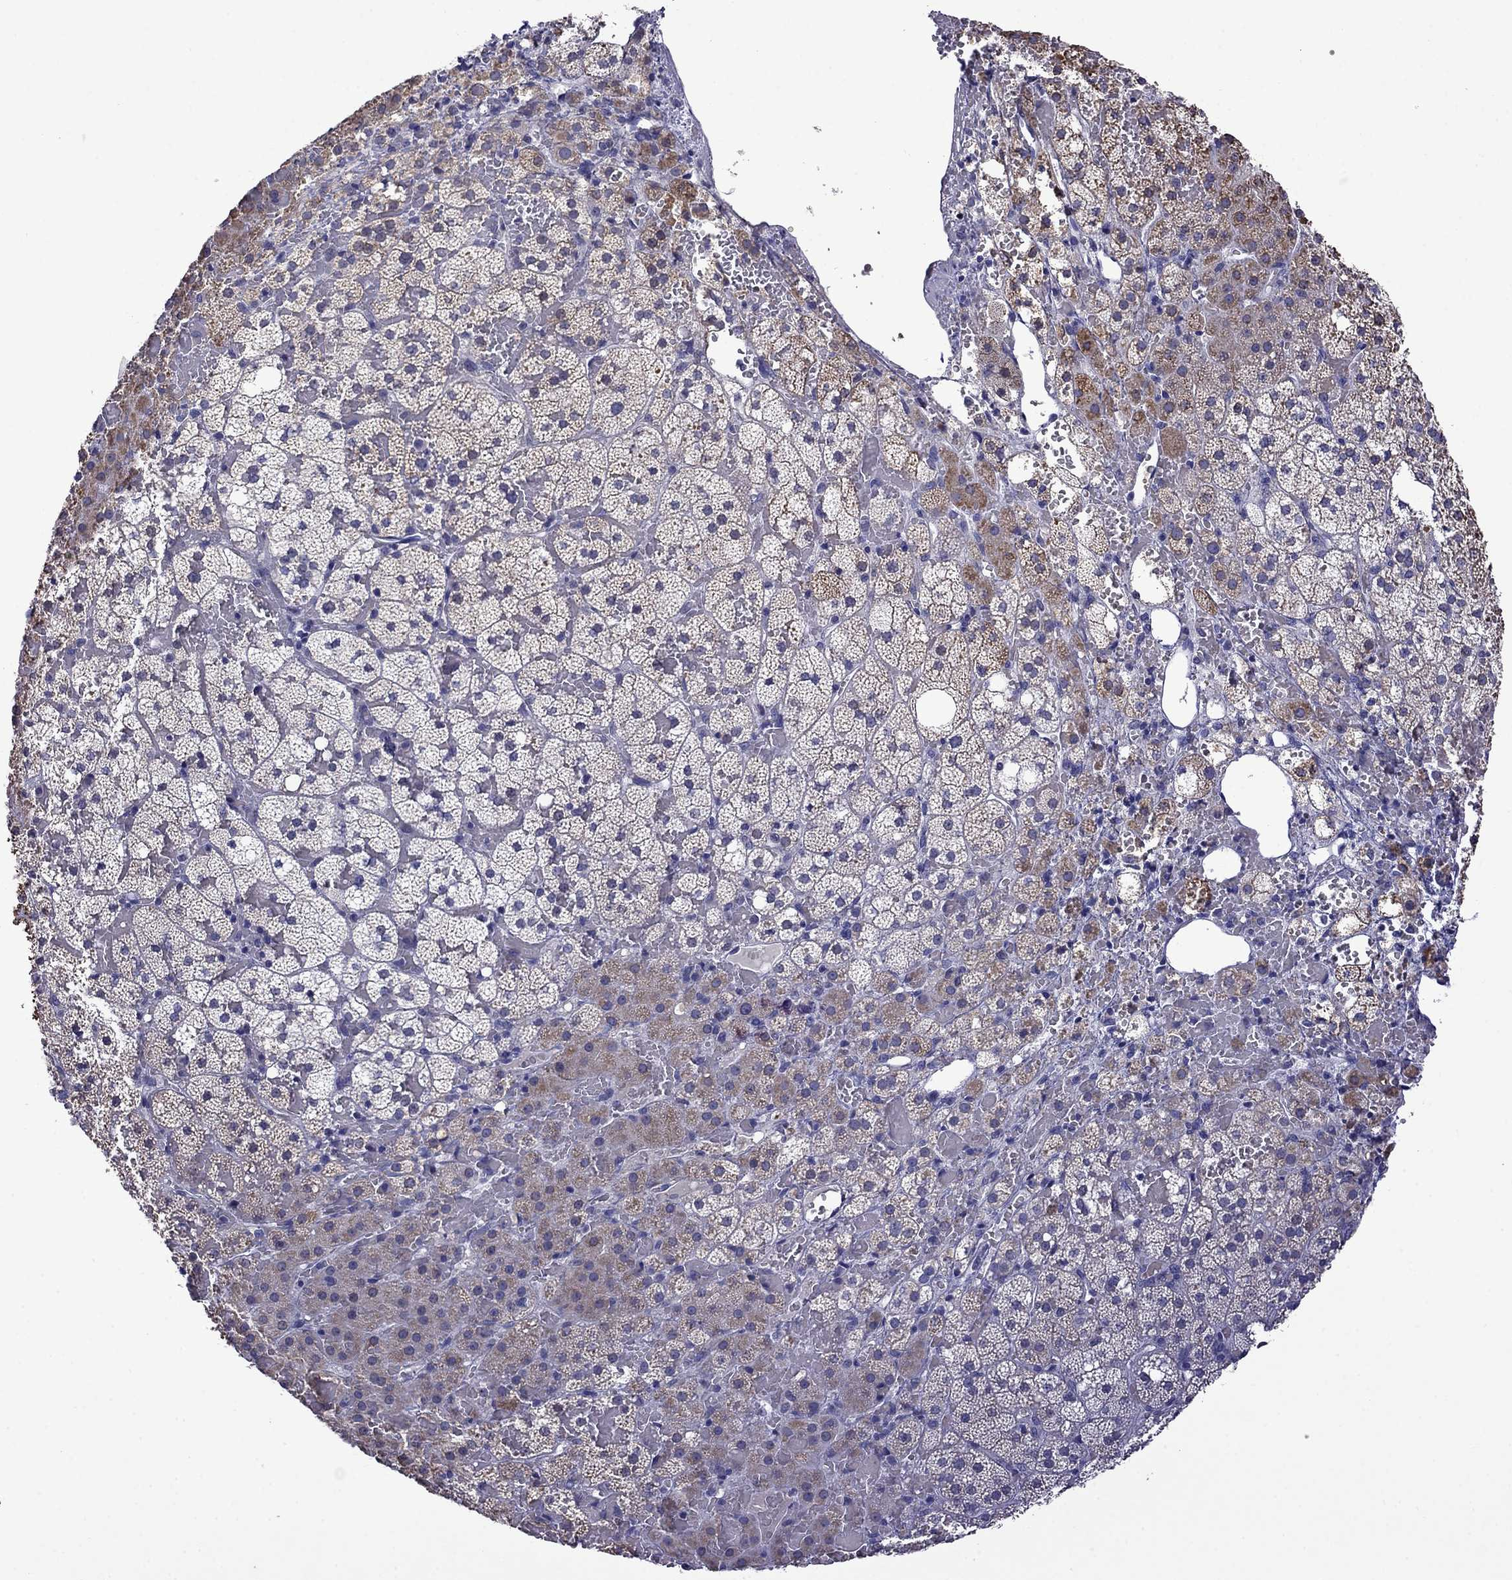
{"staining": {"intensity": "moderate", "quantity": ">75%", "location": "cytoplasmic/membranous"}, "tissue": "adrenal gland", "cell_type": "Glandular cells", "image_type": "normal", "snomed": [{"axis": "morphology", "description": "Normal tissue, NOS"}, {"axis": "topography", "description": "Adrenal gland"}], "caption": "This is a photomicrograph of IHC staining of normal adrenal gland, which shows moderate expression in the cytoplasmic/membranous of glandular cells.", "gene": "STAR", "patient": {"sex": "male", "age": 53}}